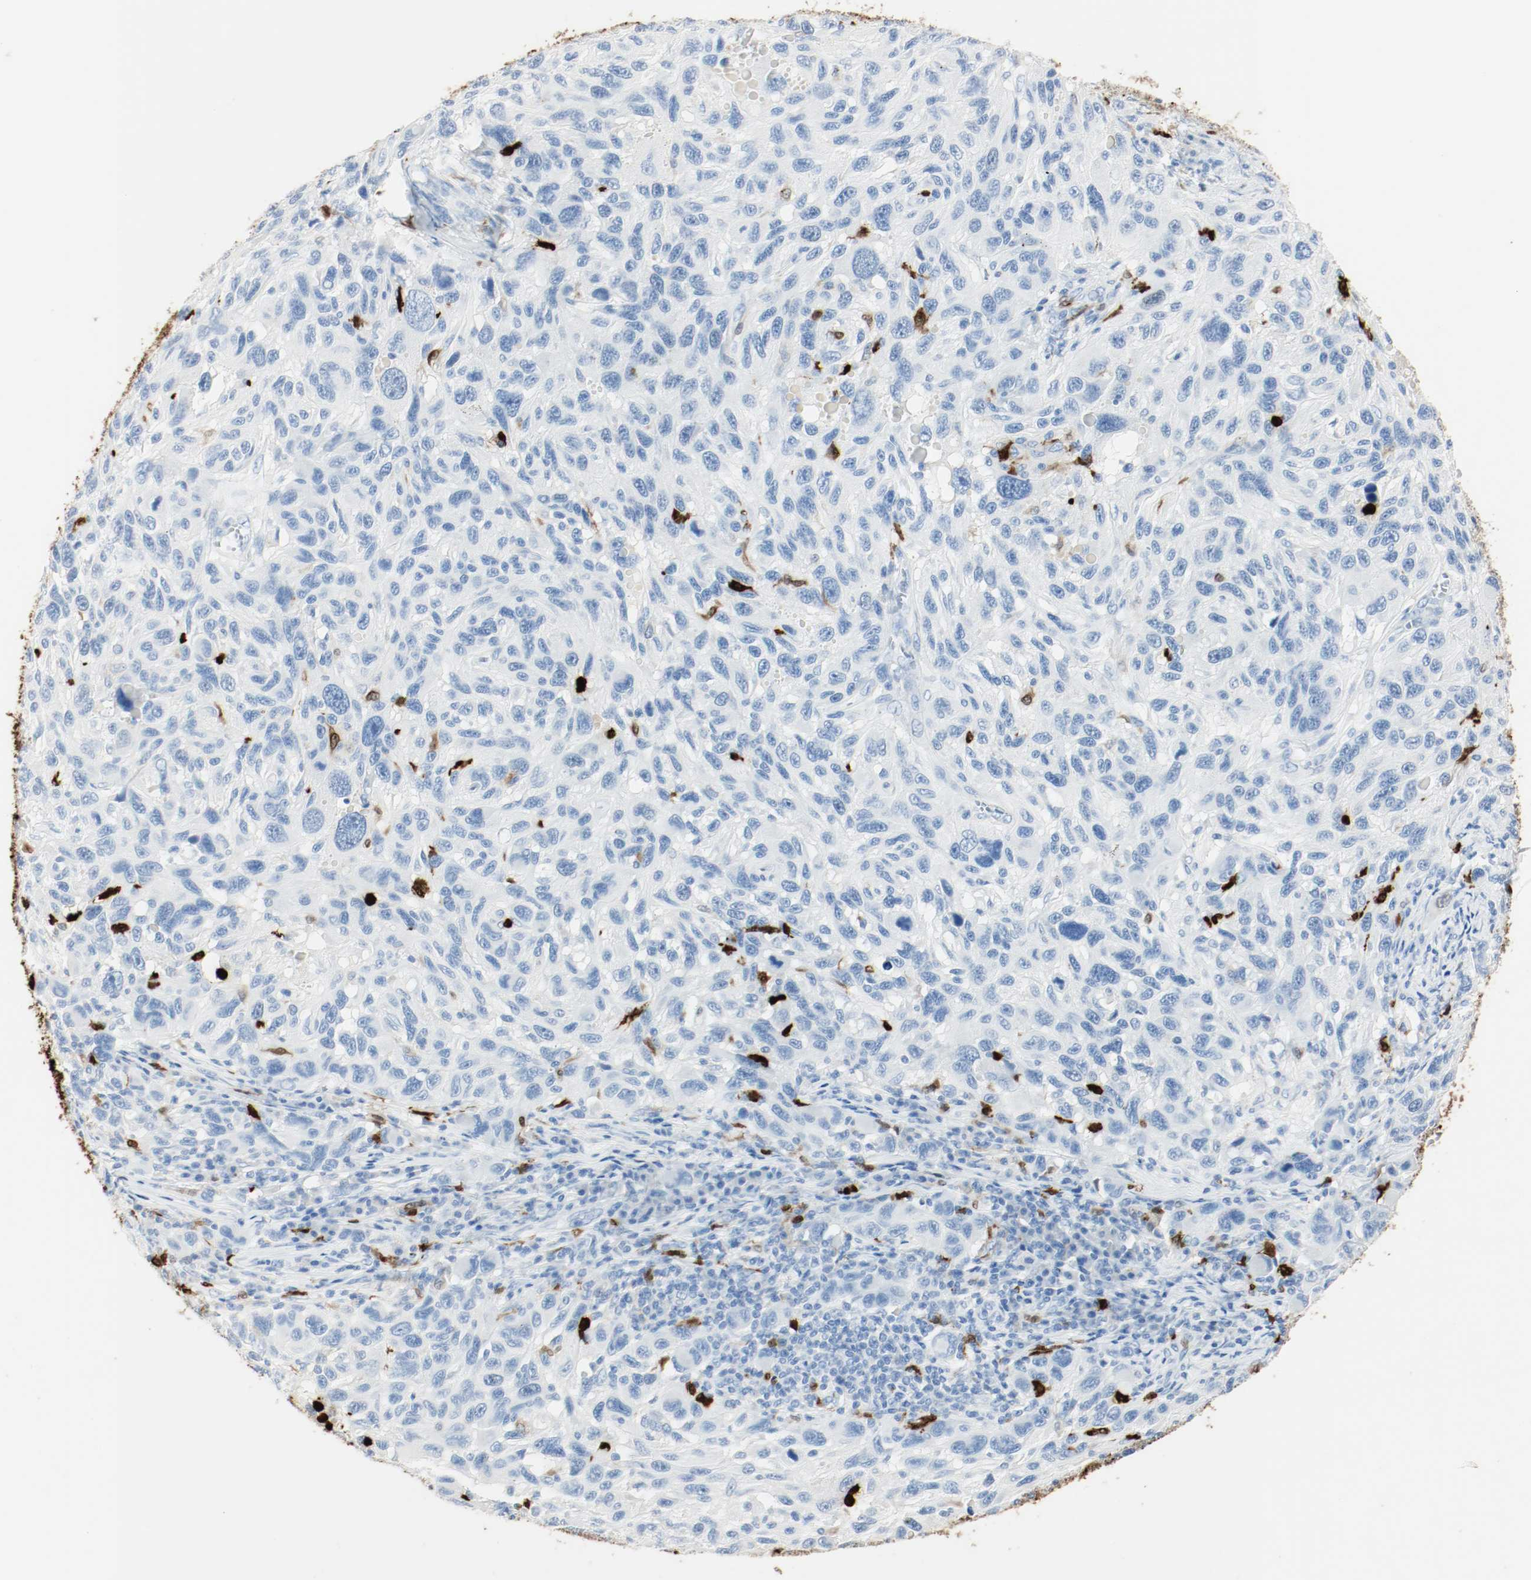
{"staining": {"intensity": "negative", "quantity": "none", "location": "none"}, "tissue": "melanoma", "cell_type": "Tumor cells", "image_type": "cancer", "snomed": [{"axis": "morphology", "description": "Malignant melanoma, NOS"}, {"axis": "topography", "description": "Skin"}], "caption": "An immunohistochemistry micrograph of melanoma is shown. There is no staining in tumor cells of melanoma.", "gene": "S100A9", "patient": {"sex": "male", "age": 53}}